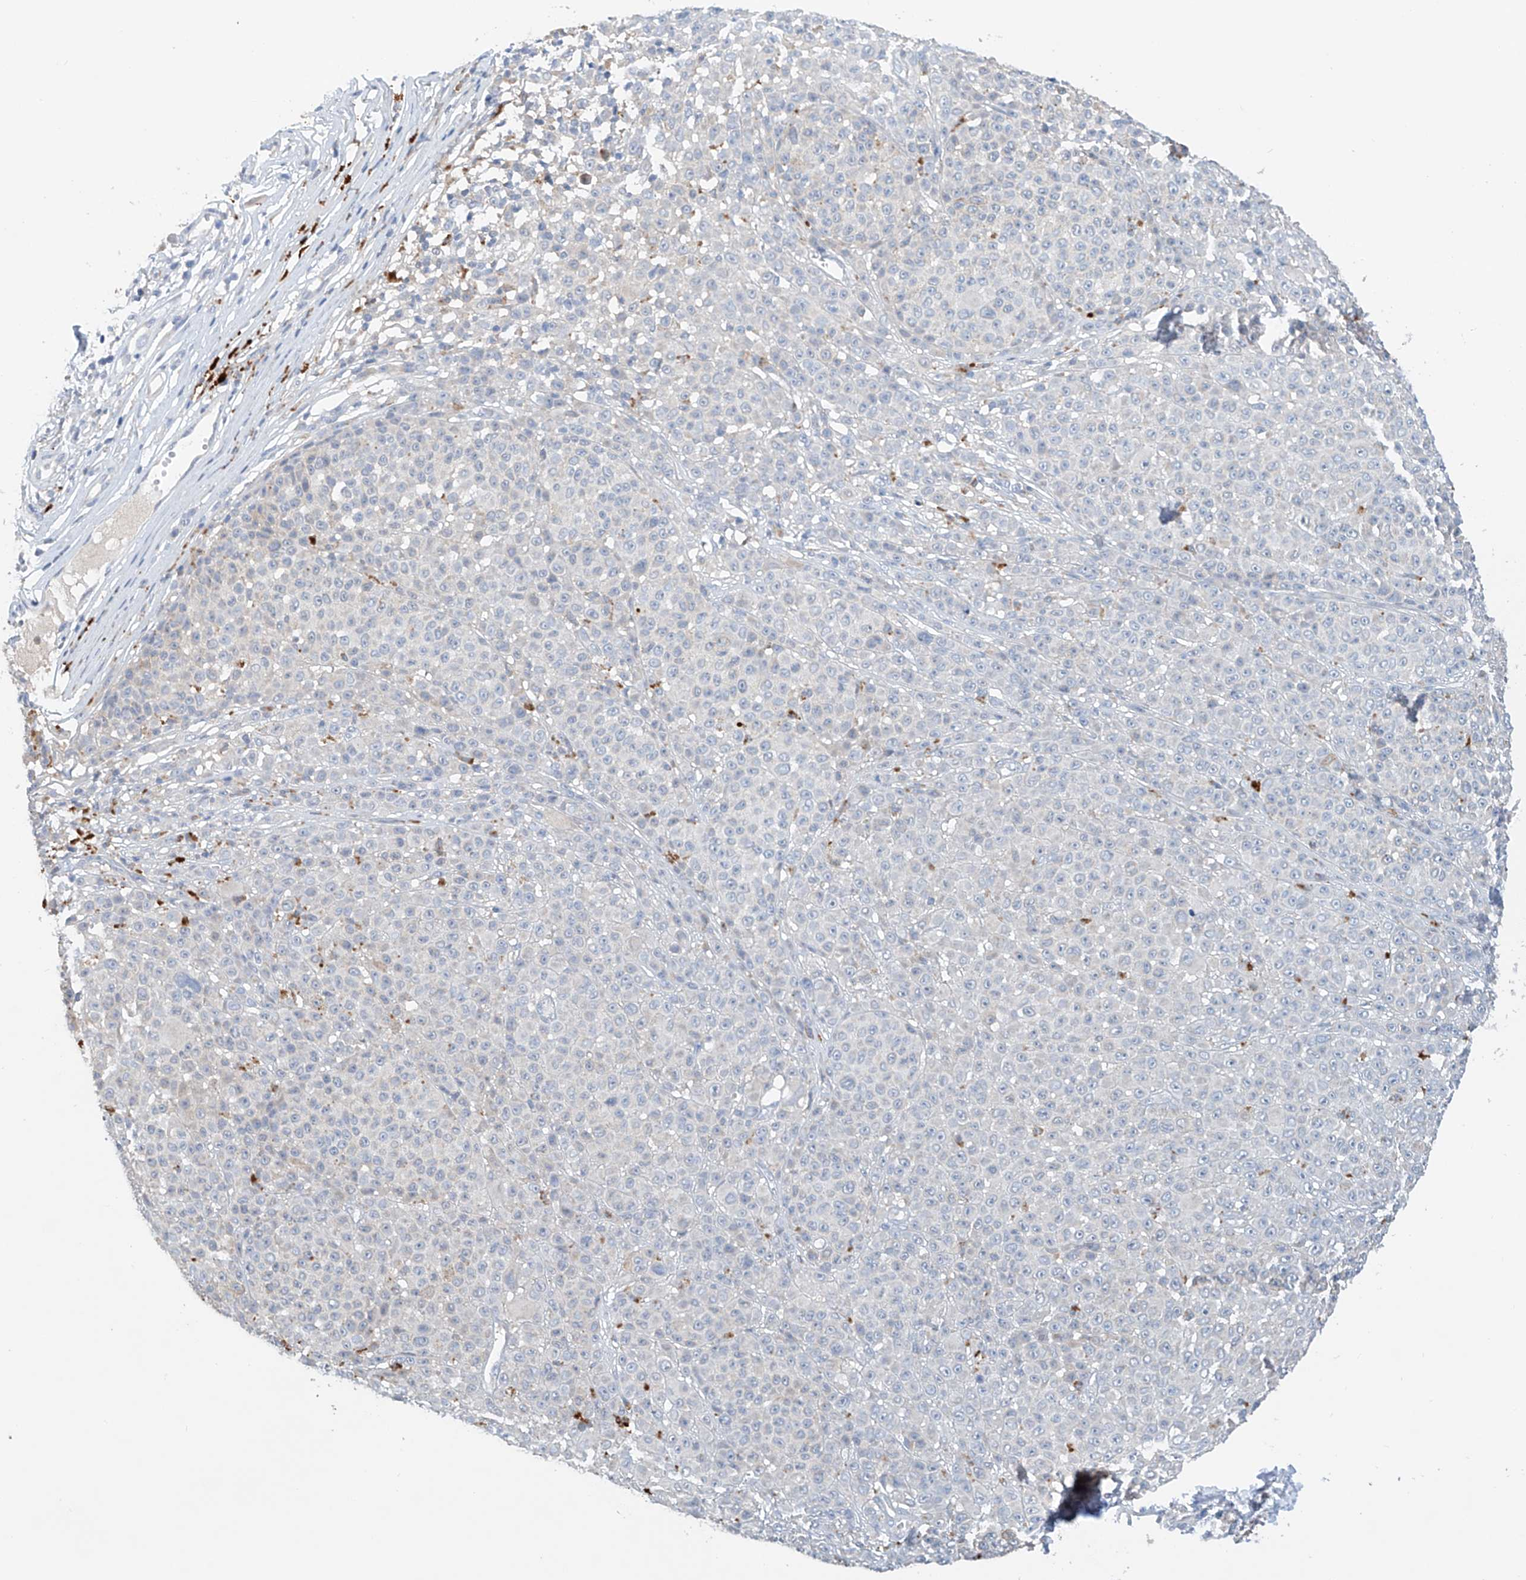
{"staining": {"intensity": "negative", "quantity": "none", "location": "none"}, "tissue": "melanoma", "cell_type": "Tumor cells", "image_type": "cancer", "snomed": [{"axis": "morphology", "description": "Malignant melanoma, NOS"}, {"axis": "topography", "description": "Skin"}], "caption": "Immunohistochemistry (IHC) of human malignant melanoma demonstrates no expression in tumor cells.", "gene": "GPC4", "patient": {"sex": "female", "age": 94}}